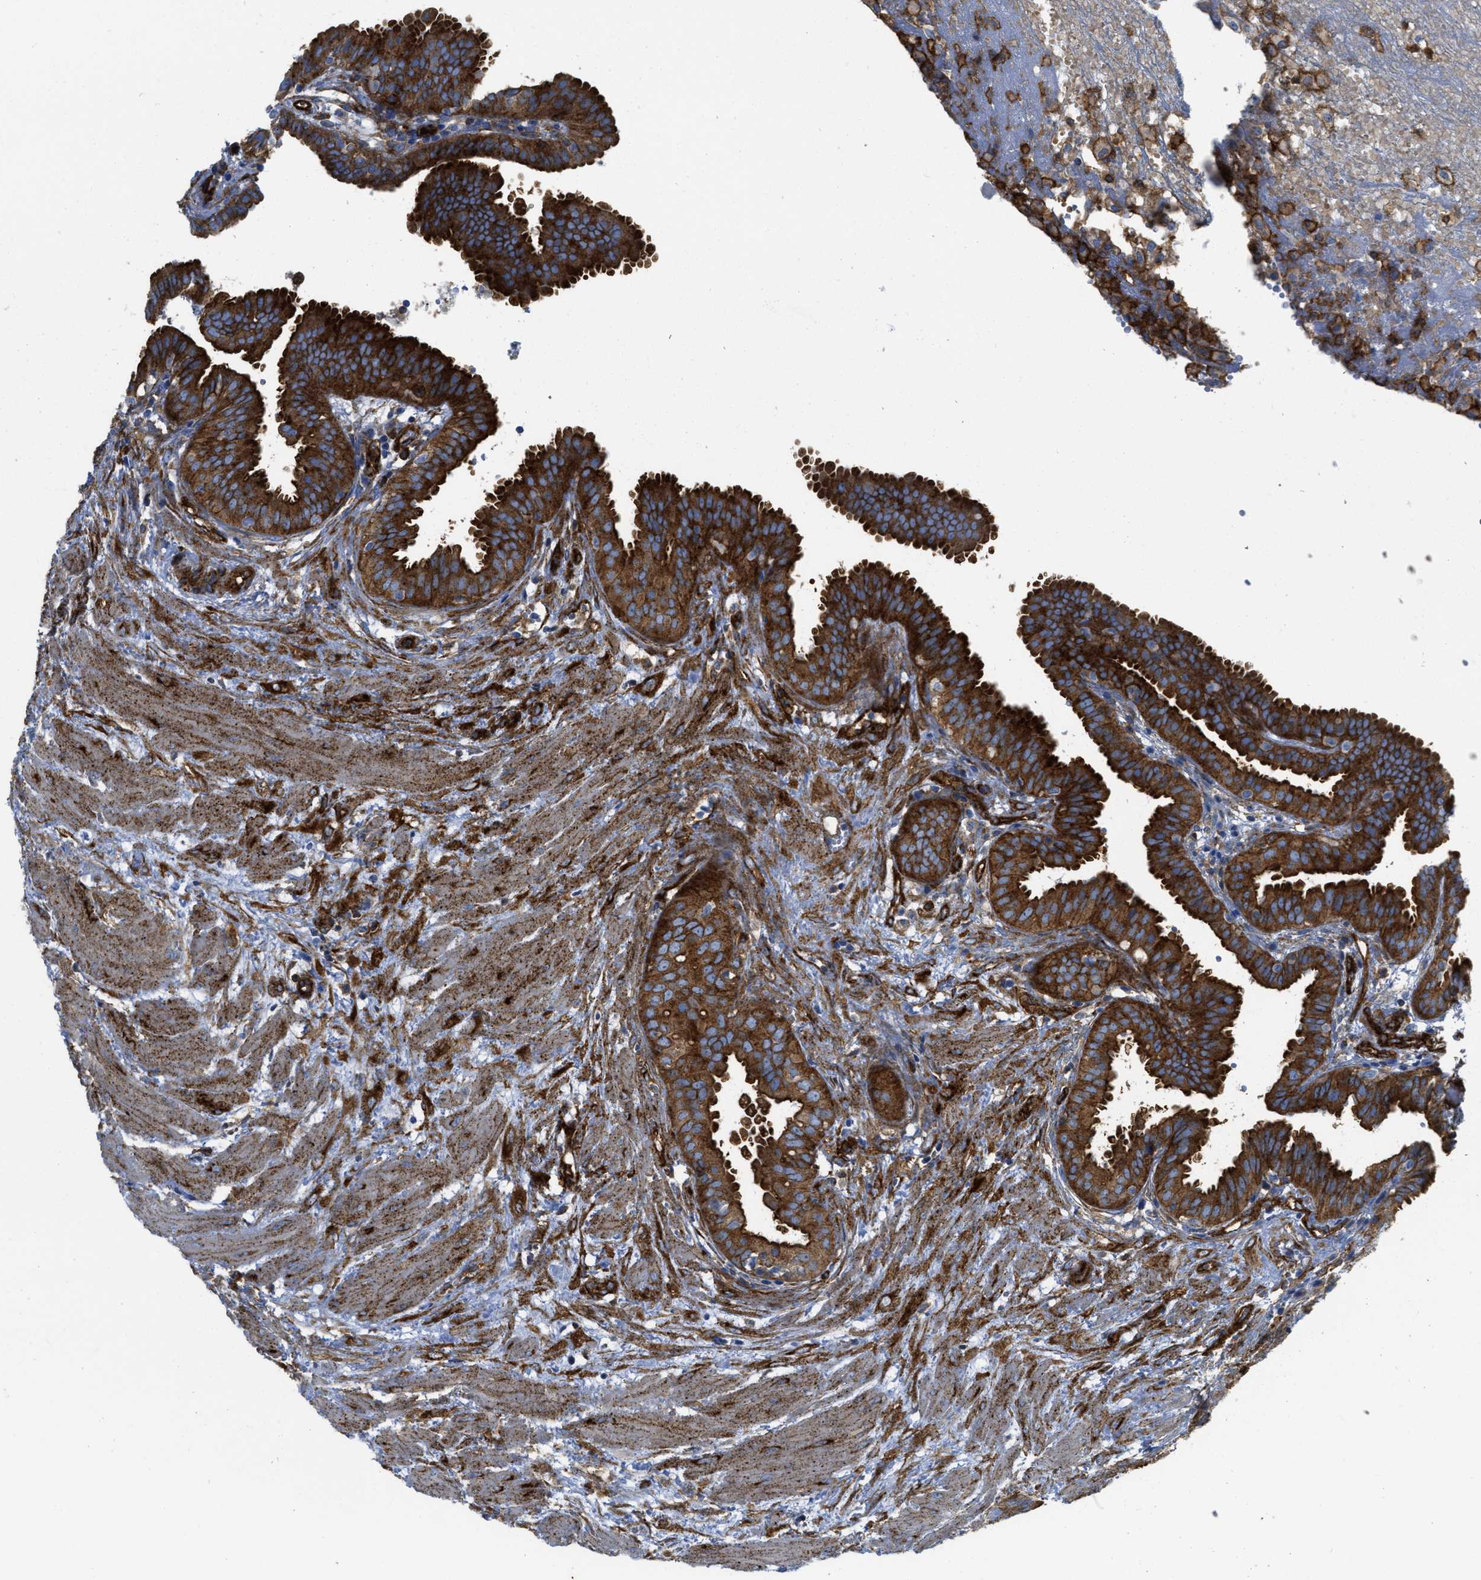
{"staining": {"intensity": "strong", "quantity": ">75%", "location": "cytoplasmic/membranous"}, "tissue": "fallopian tube", "cell_type": "Glandular cells", "image_type": "normal", "snomed": [{"axis": "morphology", "description": "Normal tissue, NOS"}, {"axis": "topography", "description": "Fallopian tube"}, {"axis": "topography", "description": "Placenta"}], "caption": "Protein analysis of unremarkable fallopian tube exhibits strong cytoplasmic/membranous positivity in approximately >75% of glandular cells. (DAB = brown stain, brightfield microscopy at high magnification).", "gene": "HIP1", "patient": {"sex": "female", "age": 32}}